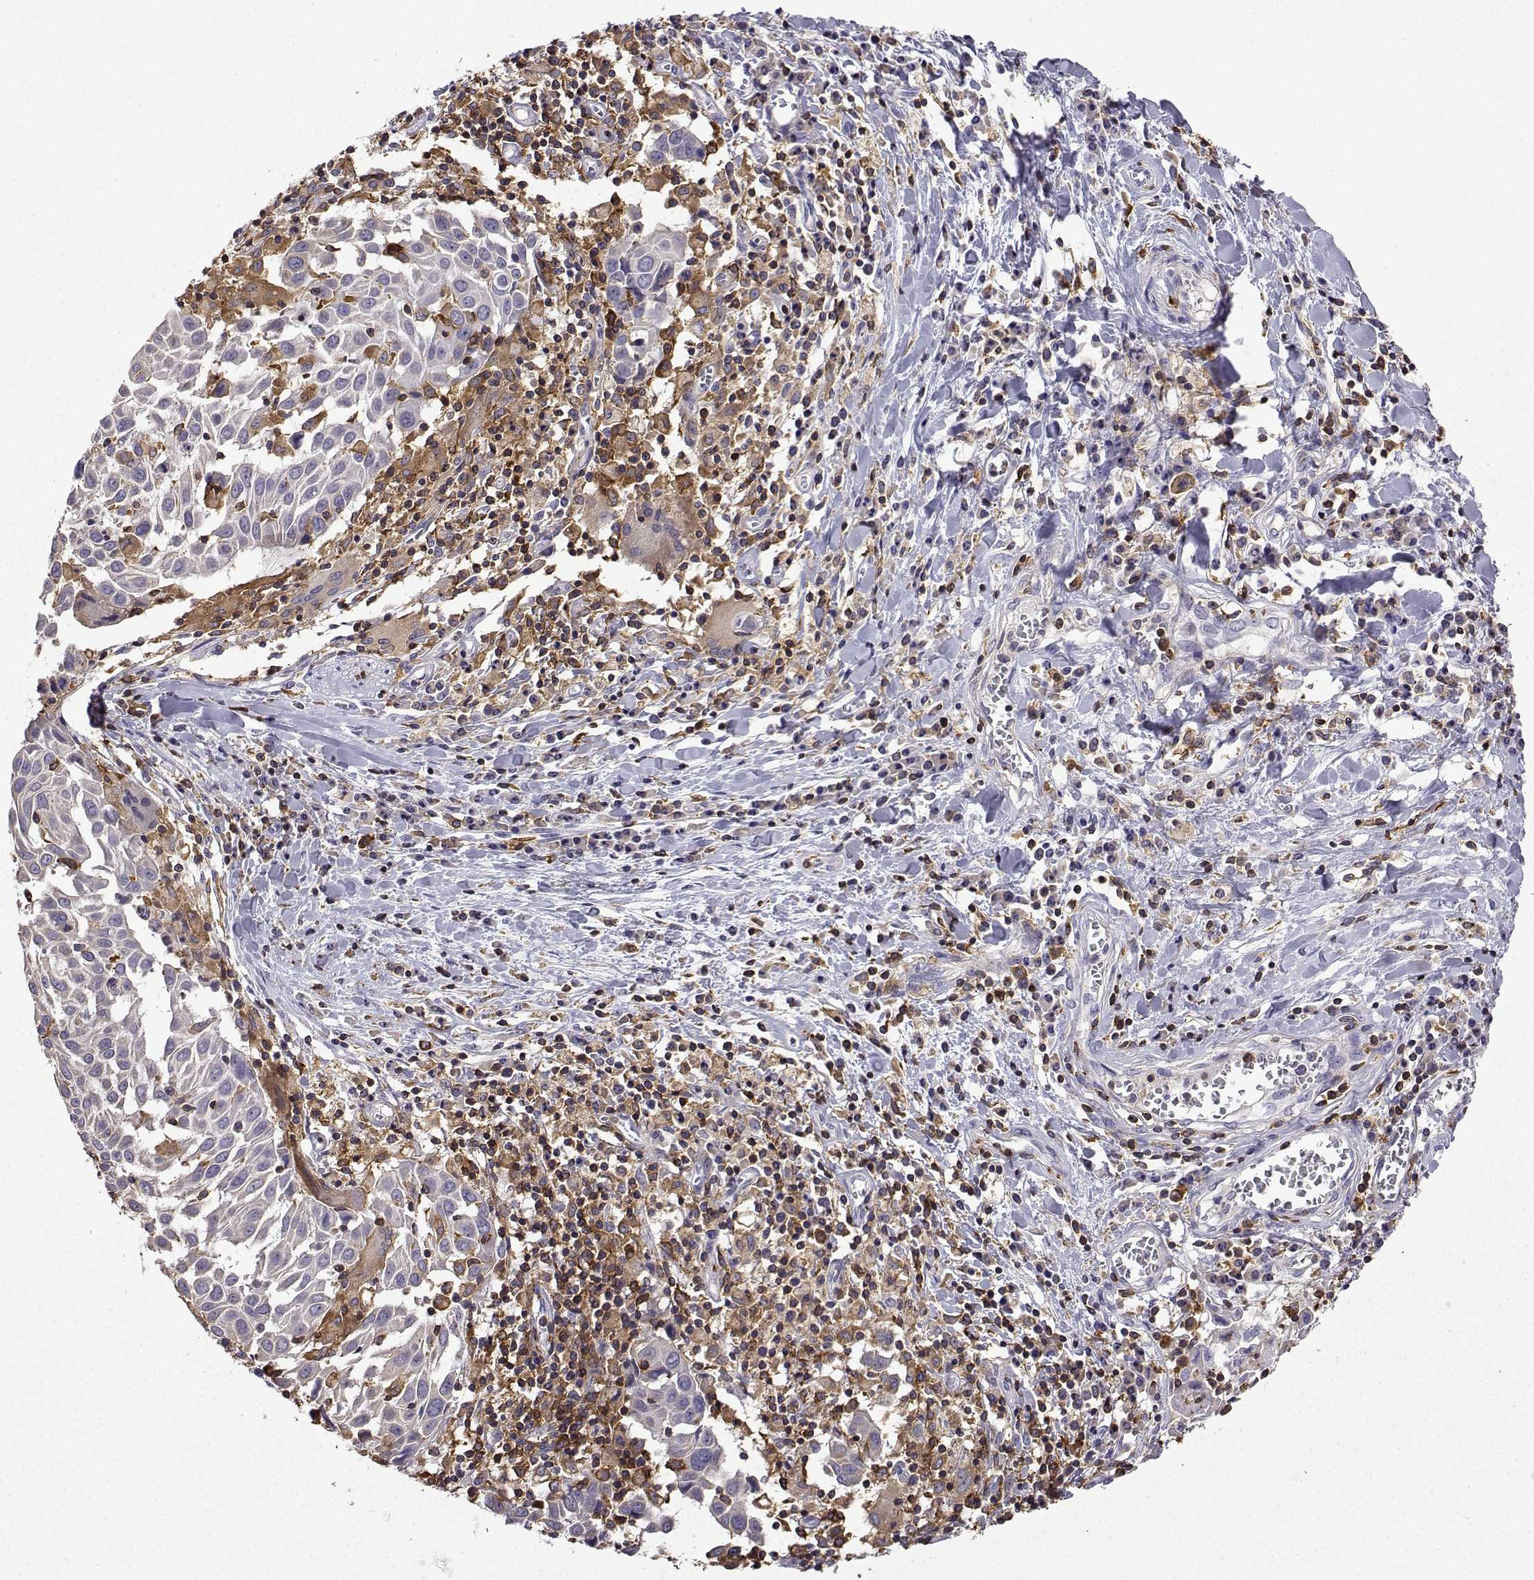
{"staining": {"intensity": "negative", "quantity": "none", "location": "none"}, "tissue": "lung cancer", "cell_type": "Tumor cells", "image_type": "cancer", "snomed": [{"axis": "morphology", "description": "Squamous cell carcinoma, NOS"}, {"axis": "topography", "description": "Lung"}], "caption": "The histopathology image displays no staining of tumor cells in lung squamous cell carcinoma.", "gene": "DOCK10", "patient": {"sex": "male", "age": 57}}